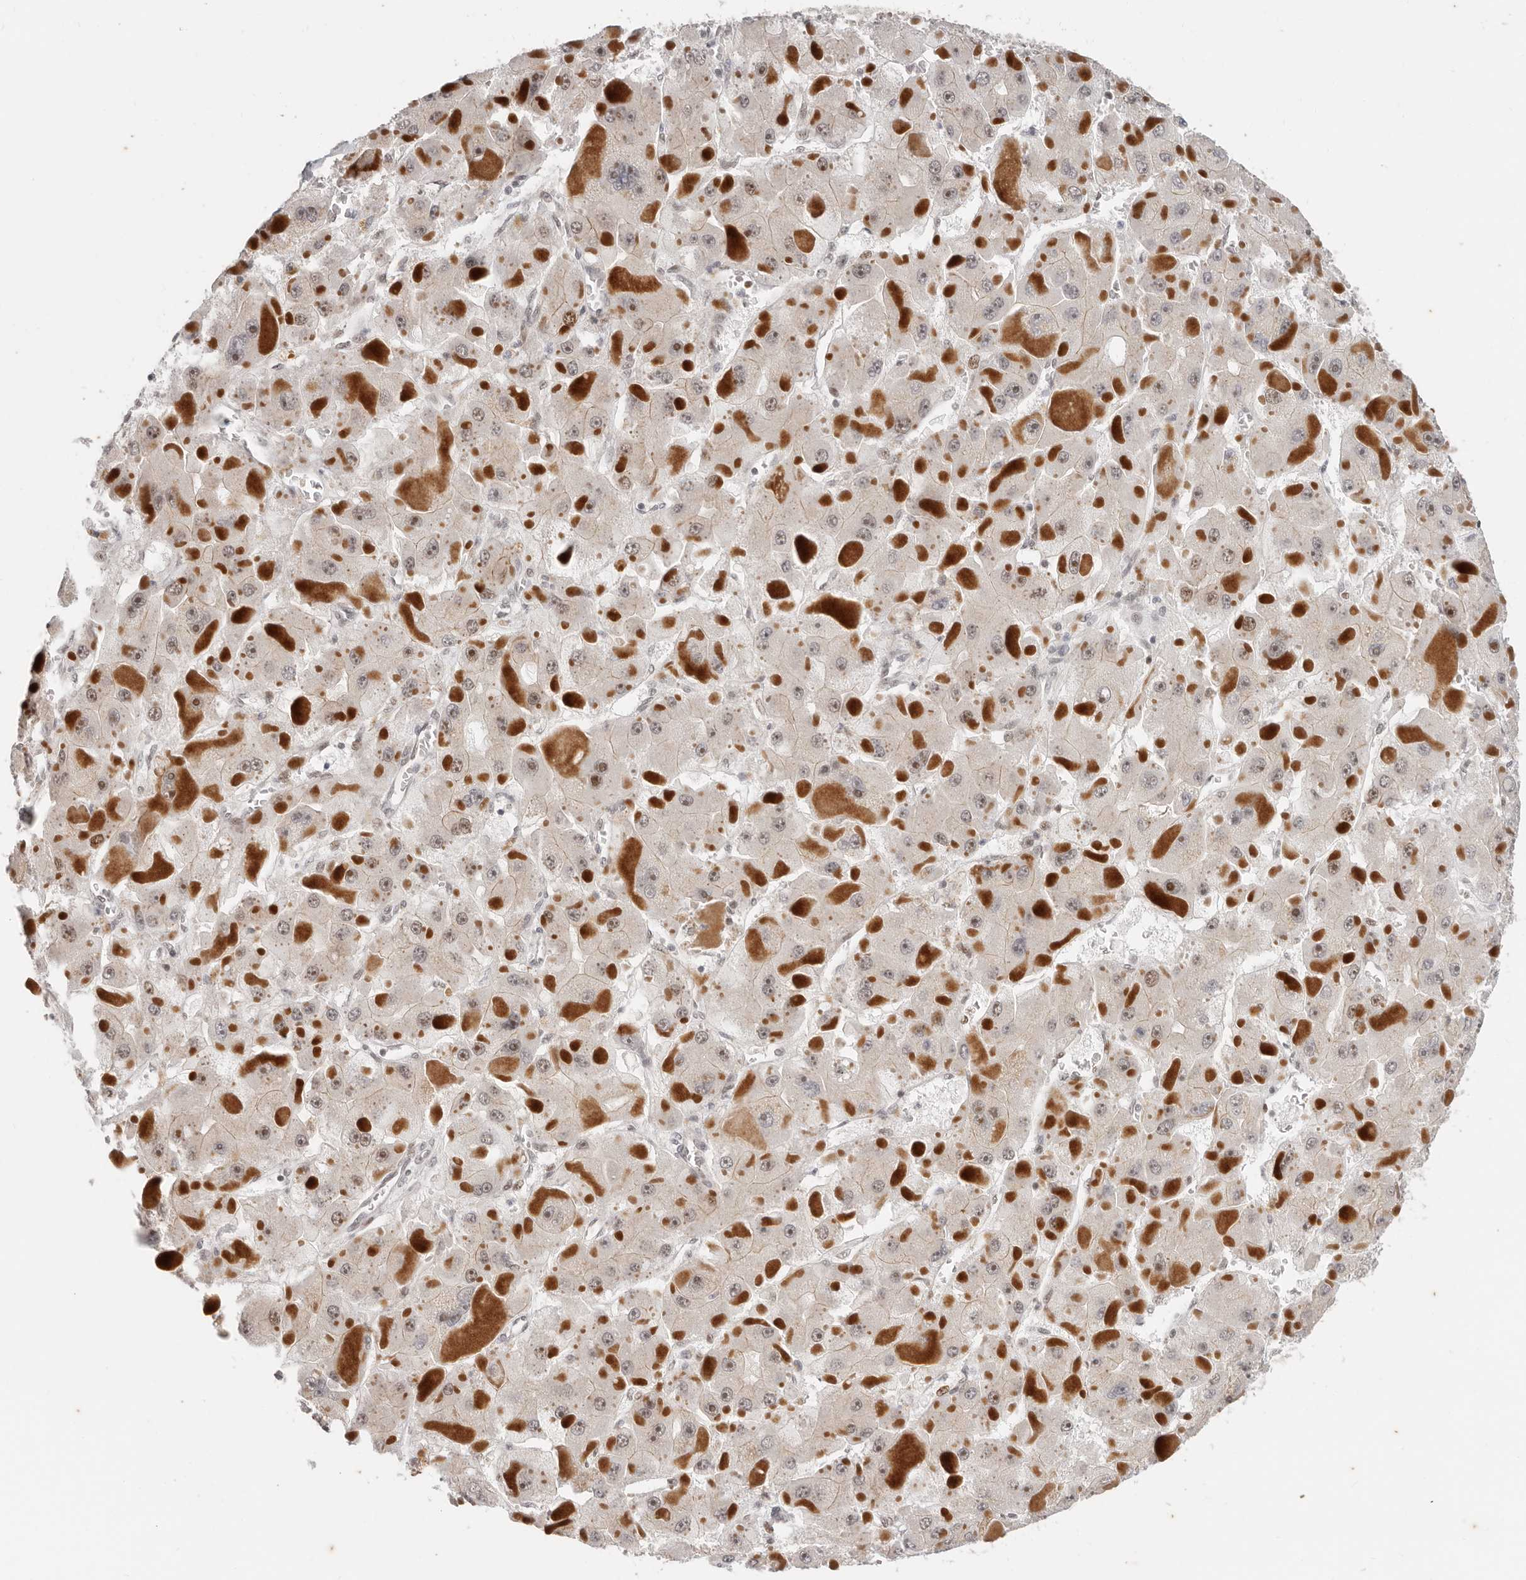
{"staining": {"intensity": "weak", "quantity": "<25%", "location": "cytoplasmic/membranous,nuclear"}, "tissue": "liver cancer", "cell_type": "Tumor cells", "image_type": "cancer", "snomed": [{"axis": "morphology", "description": "Carcinoma, Hepatocellular, NOS"}, {"axis": "topography", "description": "Liver"}], "caption": "Tumor cells are negative for protein expression in human liver hepatocellular carcinoma.", "gene": "RFC2", "patient": {"sex": "female", "age": 73}}